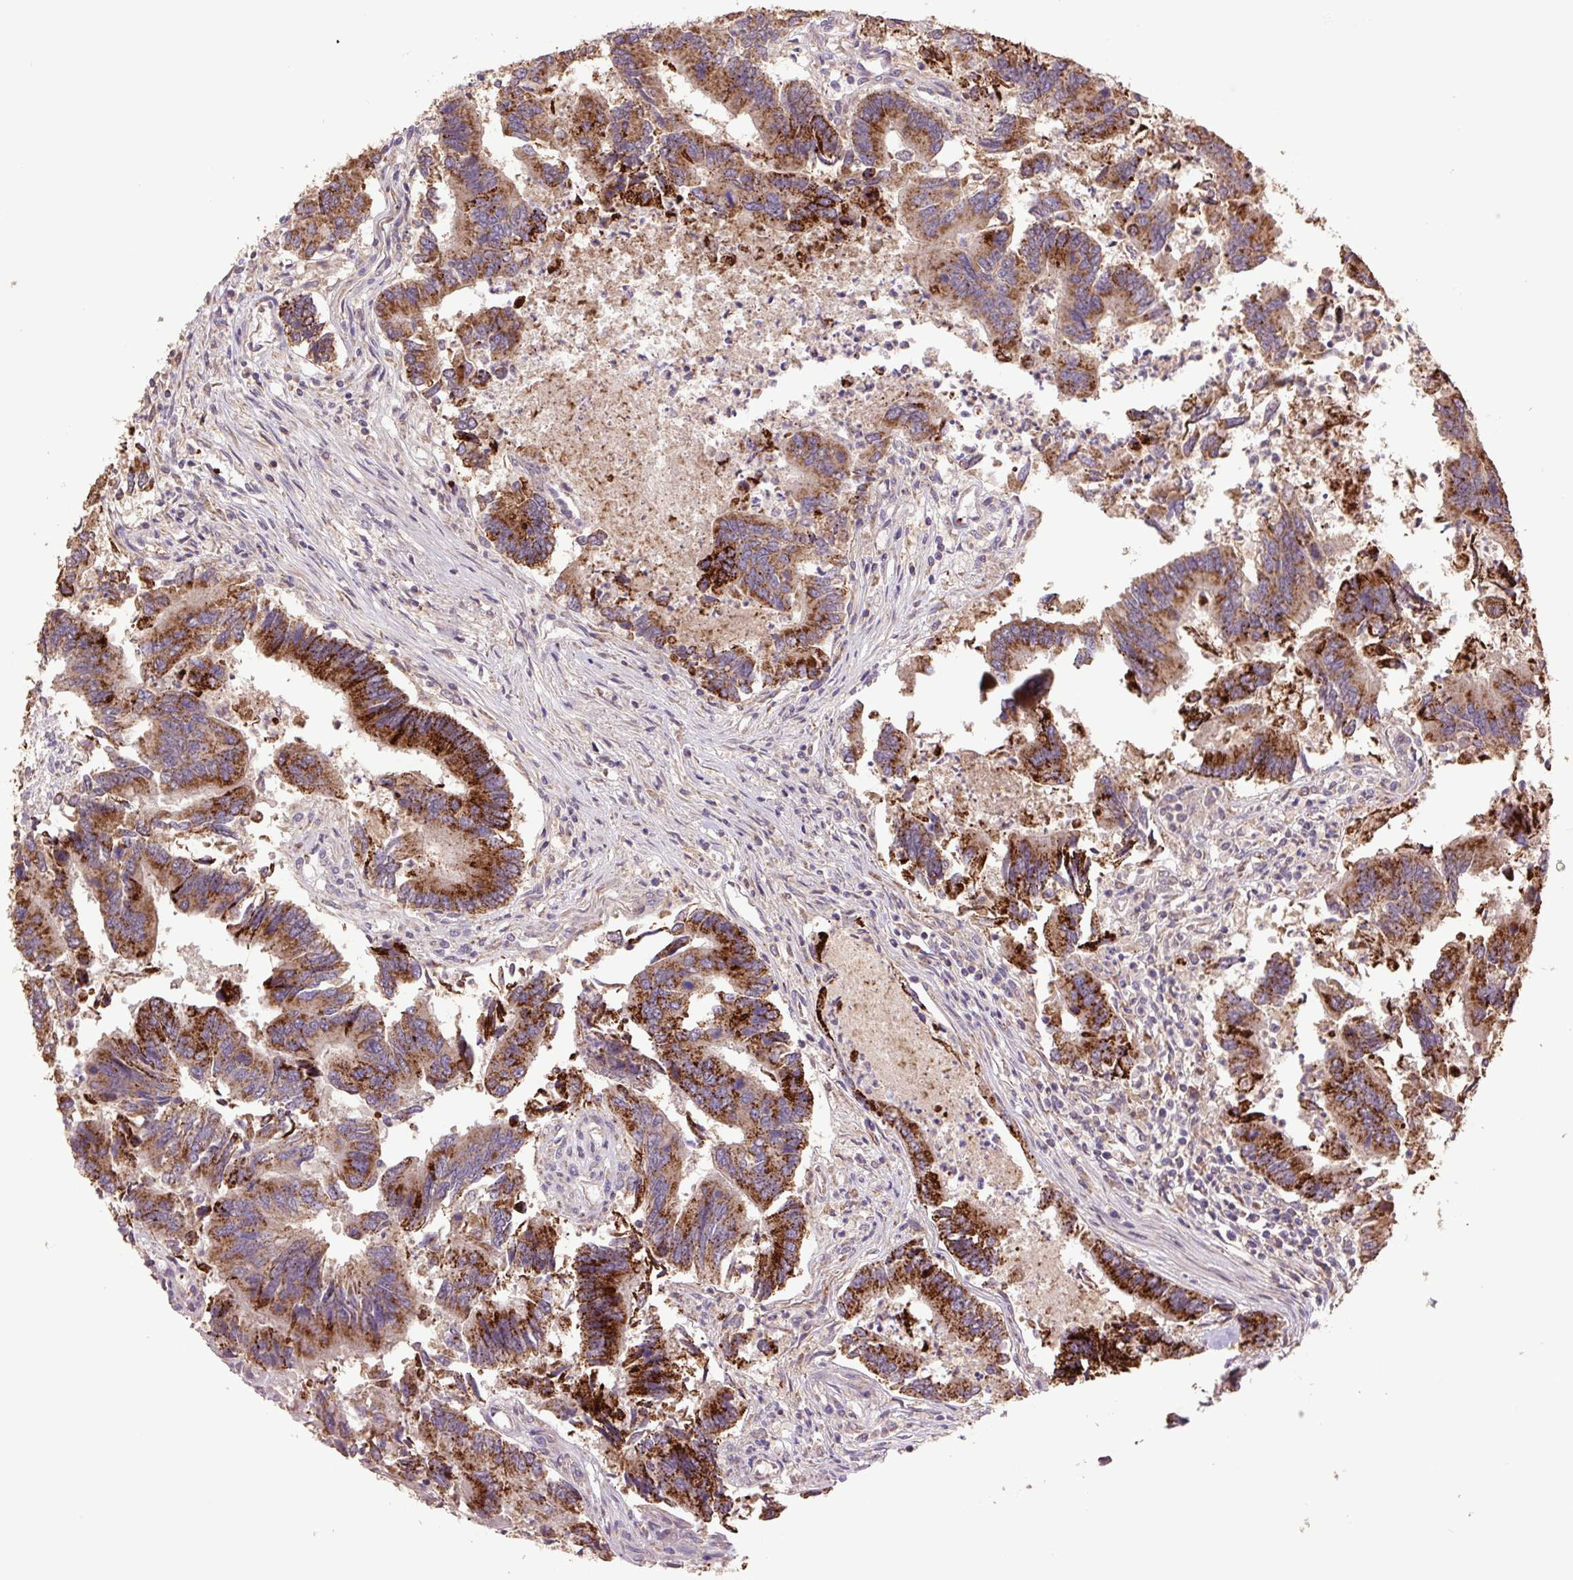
{"staining": {"intensity": "strong", "quantity": ">75%", "location": "cytoplasmic/membranous"}, "tissue": "colorectal cancer", "cell_type": "Tumor cells", "image_type": "cancer", "snomed": [{"axis": "morphology", "description": "Adenocarcinoma, NOS"}, {"axis": "topography", "description": "Colon"}], "caption": "Brown immunohistochemical staining in human adenocarcinoma (colorectal) demonstrates strong cytoplasmic/membranous positivity in approximately >75% of tumor cells.", "gene": "TMEM160", "patient": {"sex": "female", "age": 67}}